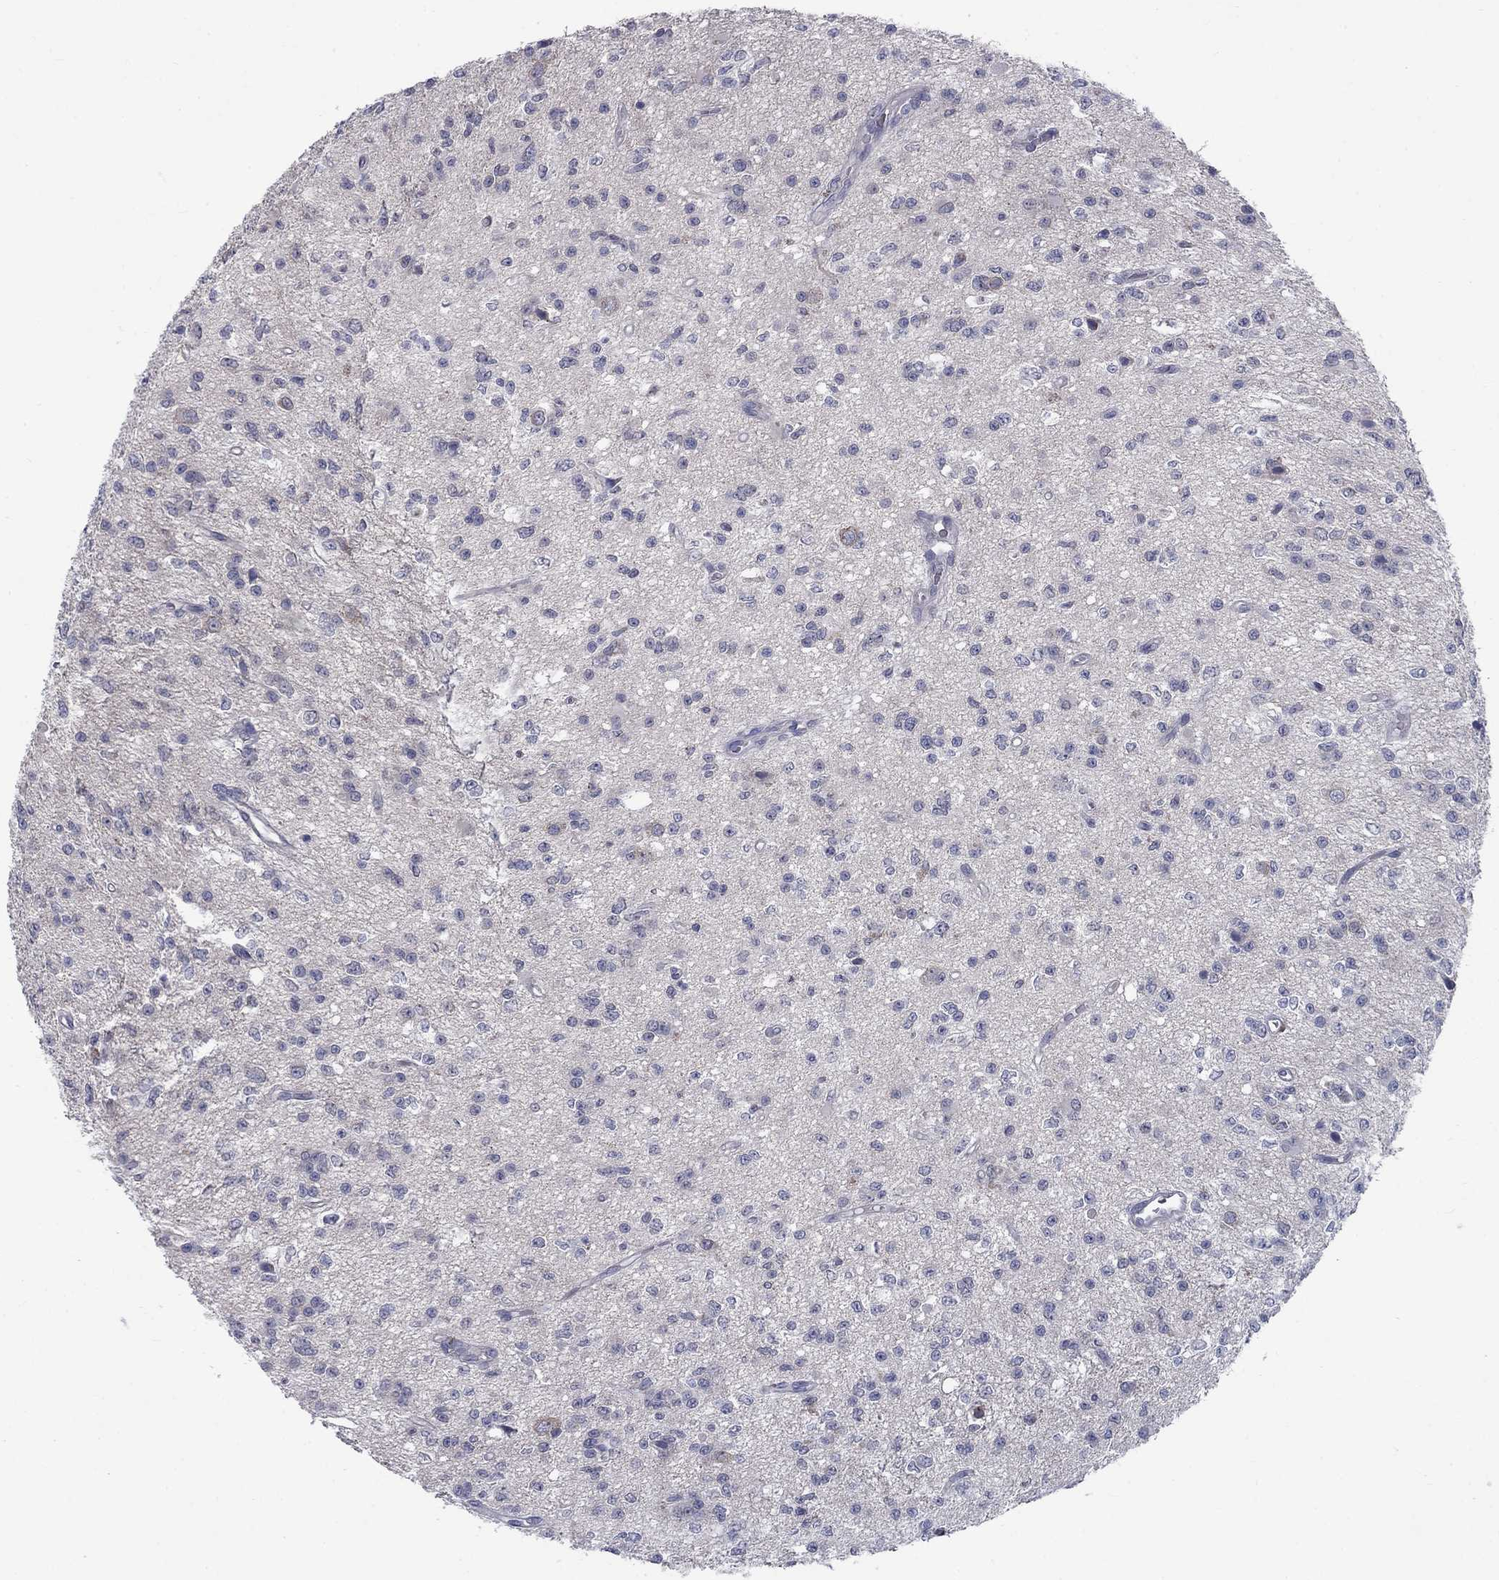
{"staining": {"intensity": "negative", "quantity": "none", "location": "none"}, "tissue": "glioma", "cell_type": "Tumor cells", "image_type": "cancer", "snomed": [{"axis": "morphology", "description": "Glioma, malignant, Low grade"}, {"axis": "topography", "description": "Brain"}], "caption": "This is an immunohistochemistry image of low-grade glioma (malignant). There is no expression in tumor cells.", "gene": "CACNA1A", "patient": {"sex": "female", "age": 45}}